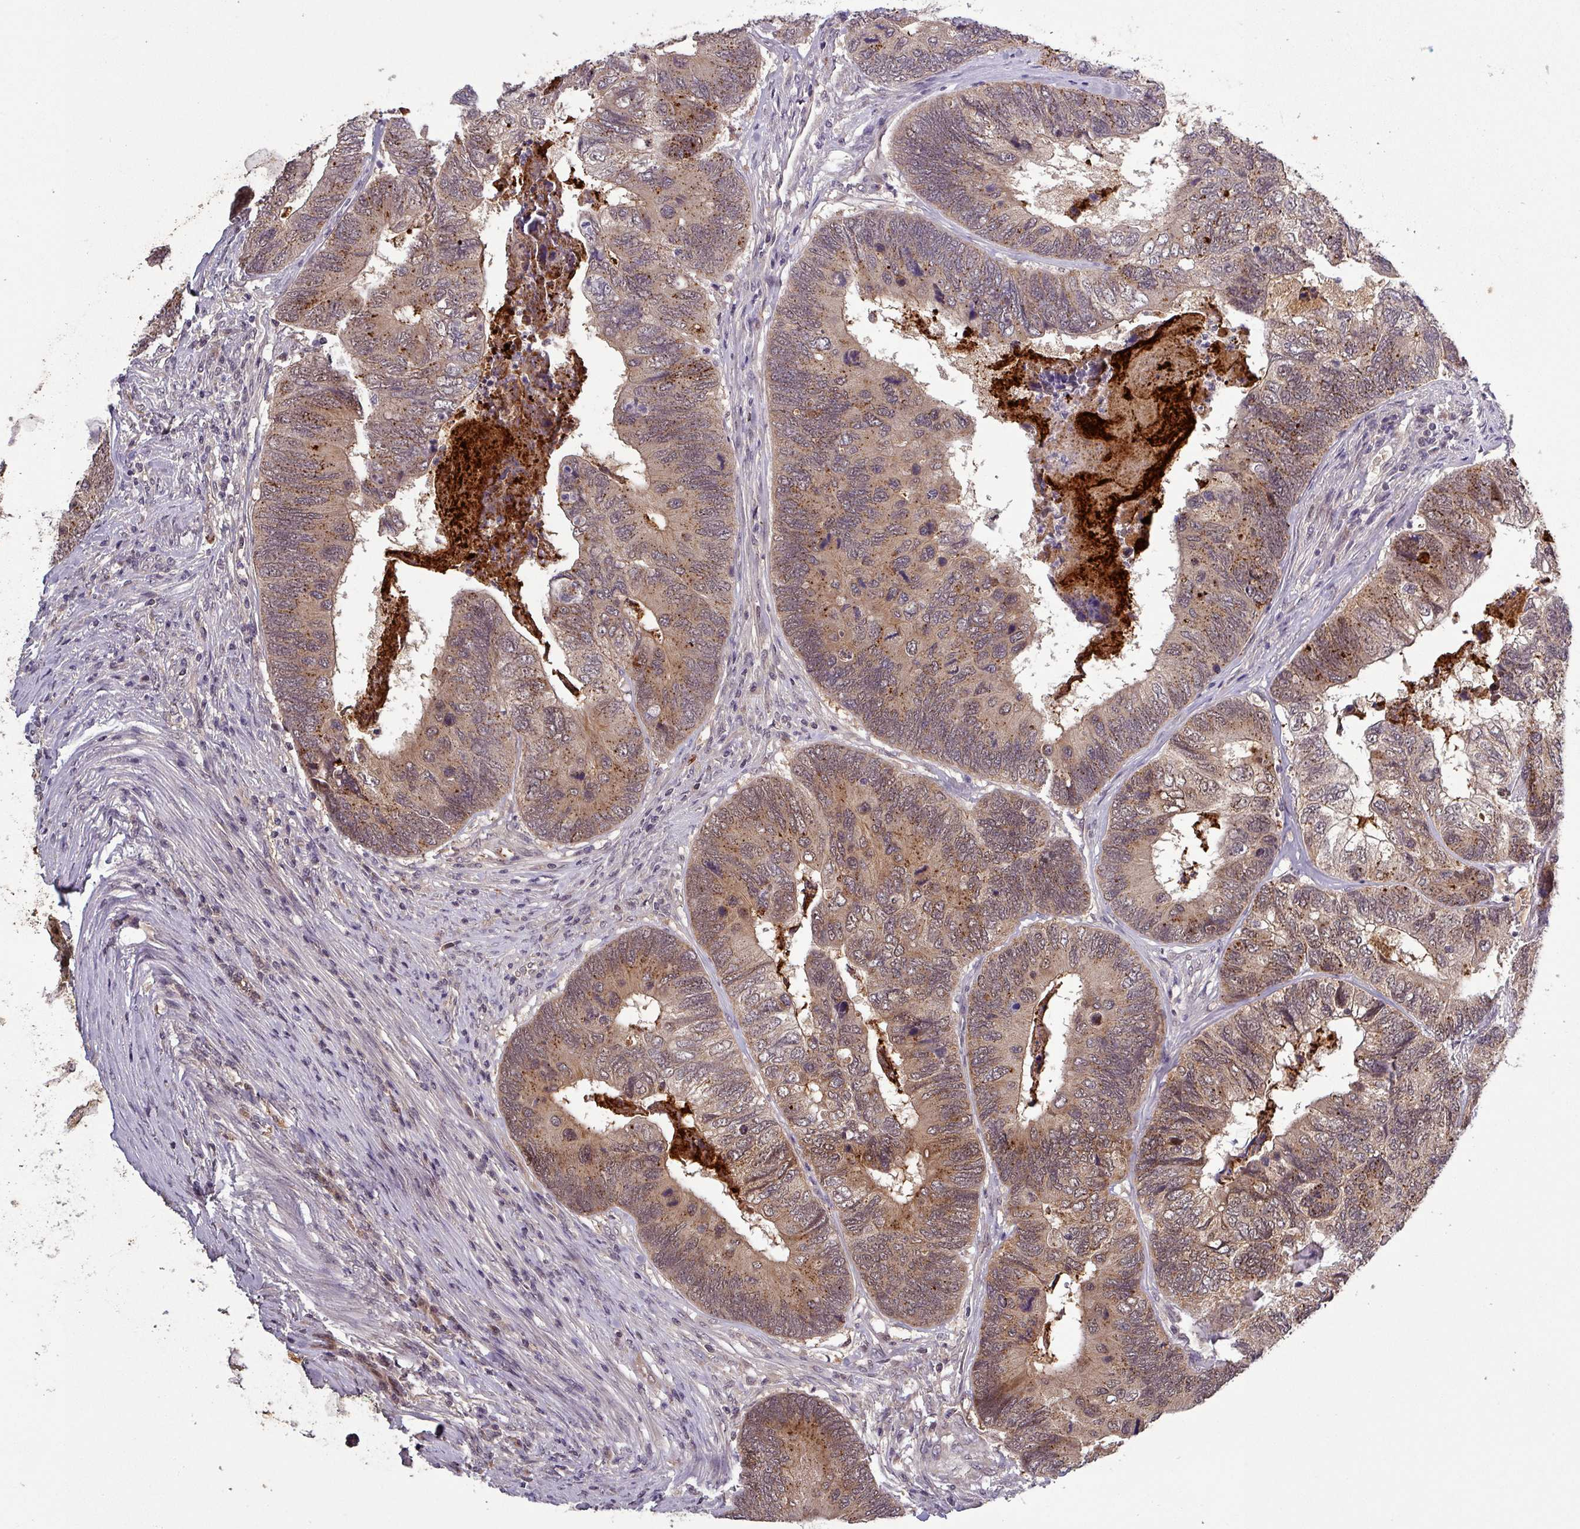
{"staining": {"intensity": "moderate", "quantity": ">75%", "location": "cytoplasmic/membranous,nuclear"}, "tissue": "colorectal cancer", "cell_type": "Tumor cells", "image_type": "cancer", "snomed": [{"axis": "morphology", "description": "Adenocarcinoma, NOS"}, {"axis": "topography", "description": "Colon"}], "caption": "Adenocarcinoma (colorectal) was stained to show a protein in brown. There is medium levels of moderate cytoplasmic/membranous and nuclear staining in about >75% of tumor cells.", "gene": "PUS1", "patient": {"sex": "female", "age": 67}}